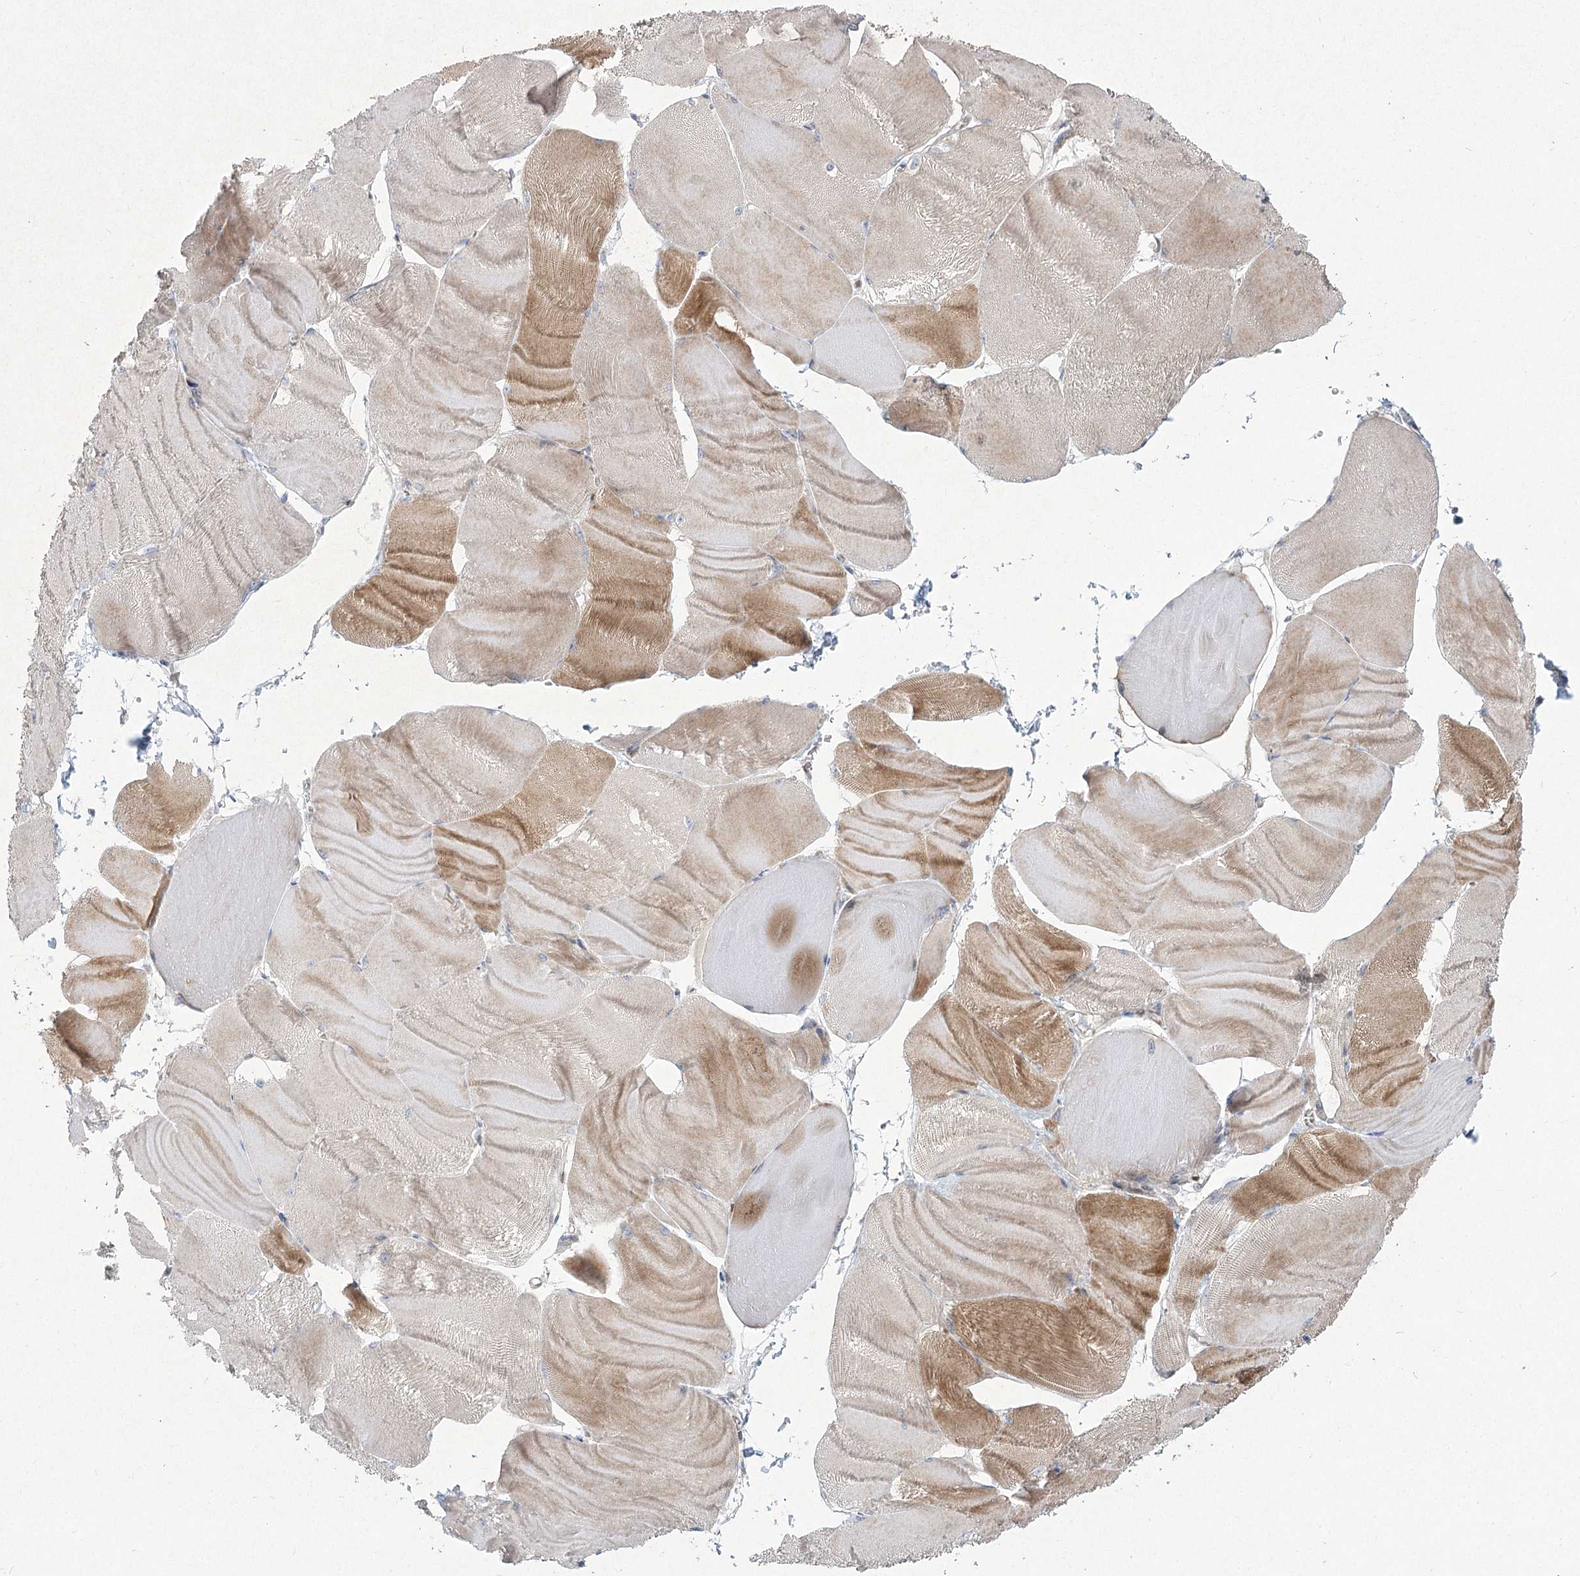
{"staining": {"intensity": "moderate", "quantity": "25%-75%", "location": "cytoplasmic/membranous"}, "tissue": "skeletal muscle", "cell_type": "Myocytes", "image_type": "normal", "snomed": [{"axis": "morphology", "description": "Normal tissue, NOS"}, {"axis": "morphology", "description": "Basal cell carcinoma"}, {"axis": "topography", "description": "Skeletal muscle"}], "caption": "Brown immunohistochemical staining in benign skeletal muscle displays moderate cytoplasmic/membranous staining in about 25%-75% of myocytes.", "gene": "CAMTA1", "patient": {"sex": "female", "age": 64}}